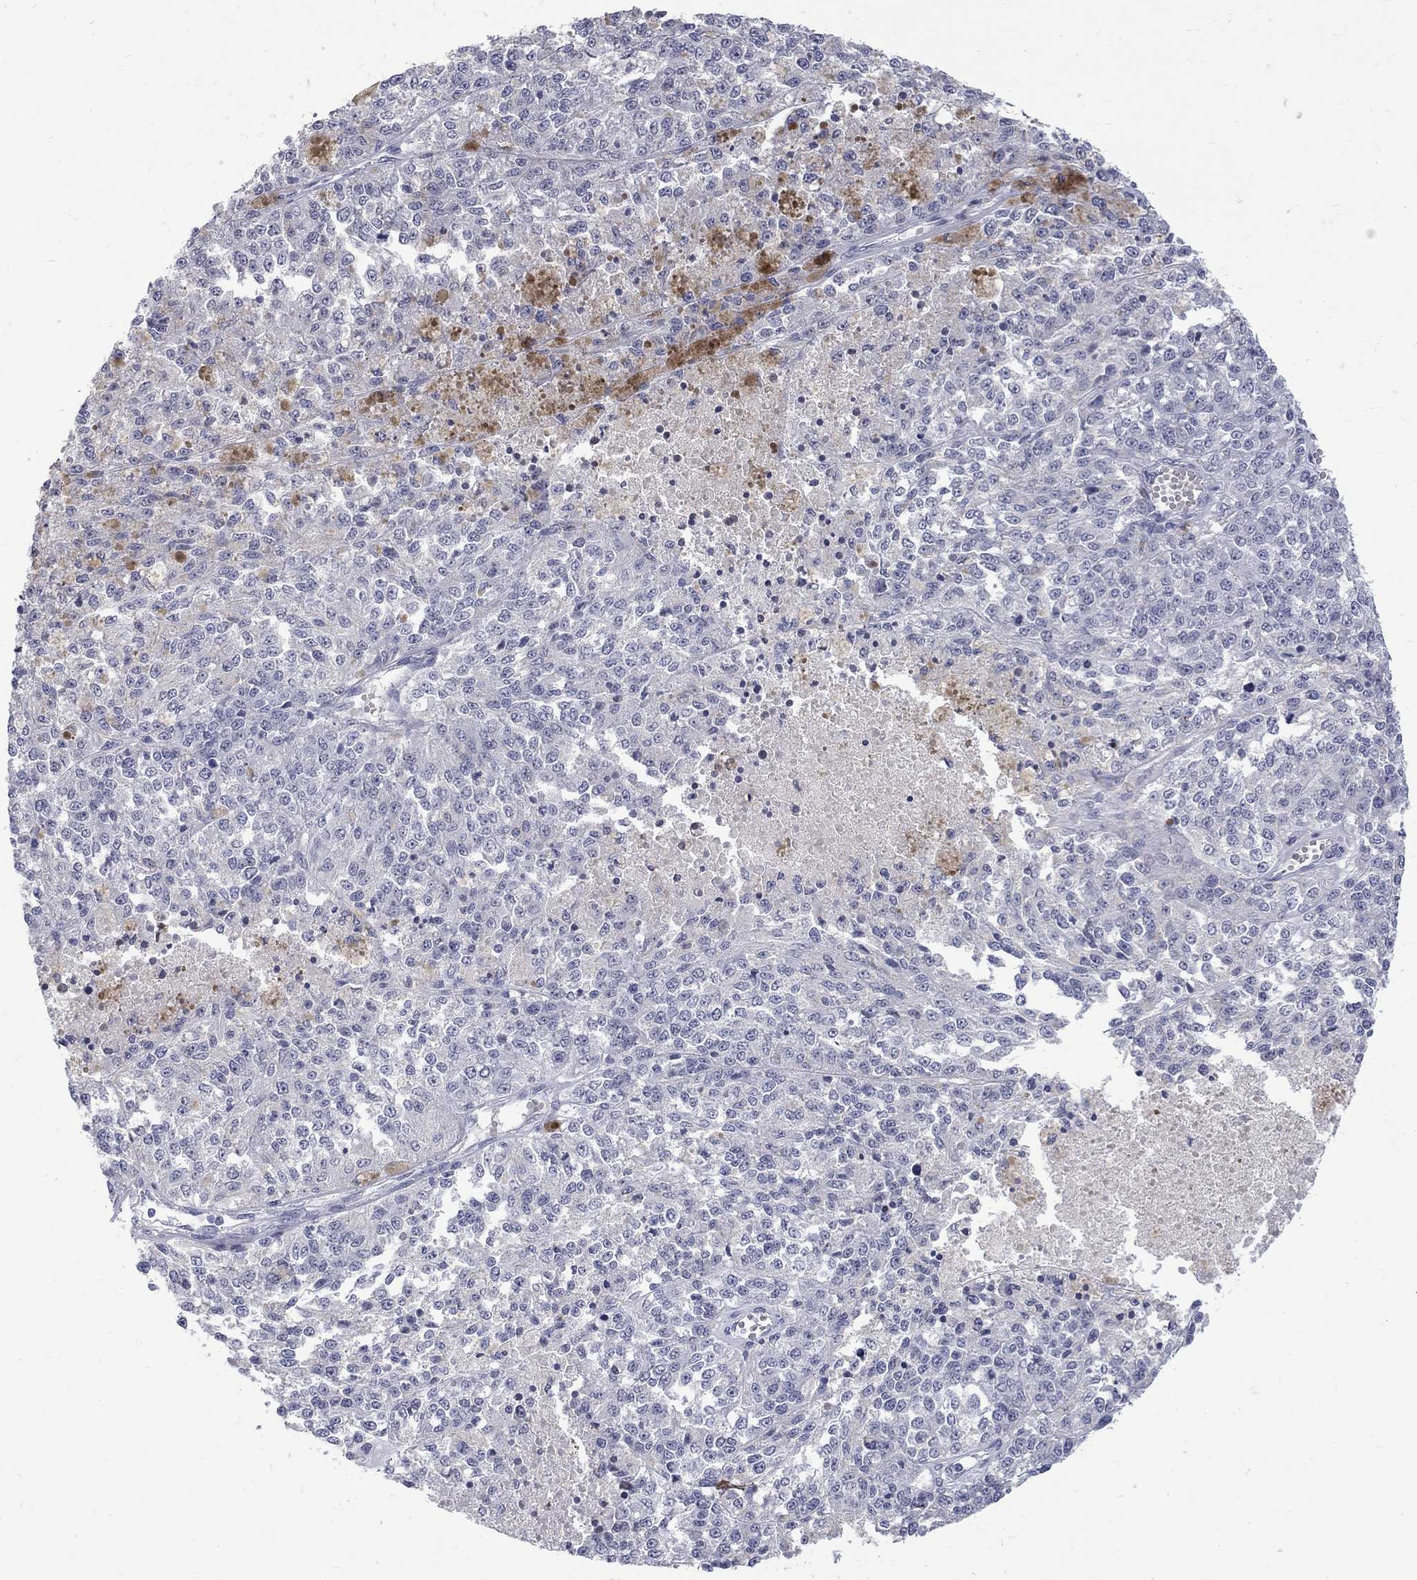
{"staining": {"intensity": "negative", "quantity": "none", "location": "none"}, "tissue": "melanoma", "cell_type": "Tumor cells", "image_type": "cancer", "snomed": [{"axis": "morphology", "description": "Malignant melanoma, Metastatic site"}, {"axis": "topography", "description": "Lymph node"}], "caption": "Image shows no significant protein expression in tumor cells of malignant melanoma (metastatic site). The staining was performed using DAB (3,3'-diaminobenzidine) to visualize the protein expression in brown, while the nuclei were stained in blue with hematoxylin (Magnification: 20x).", "gene": "CTNND2", "patient": {"sex": "female", "age": 64}}